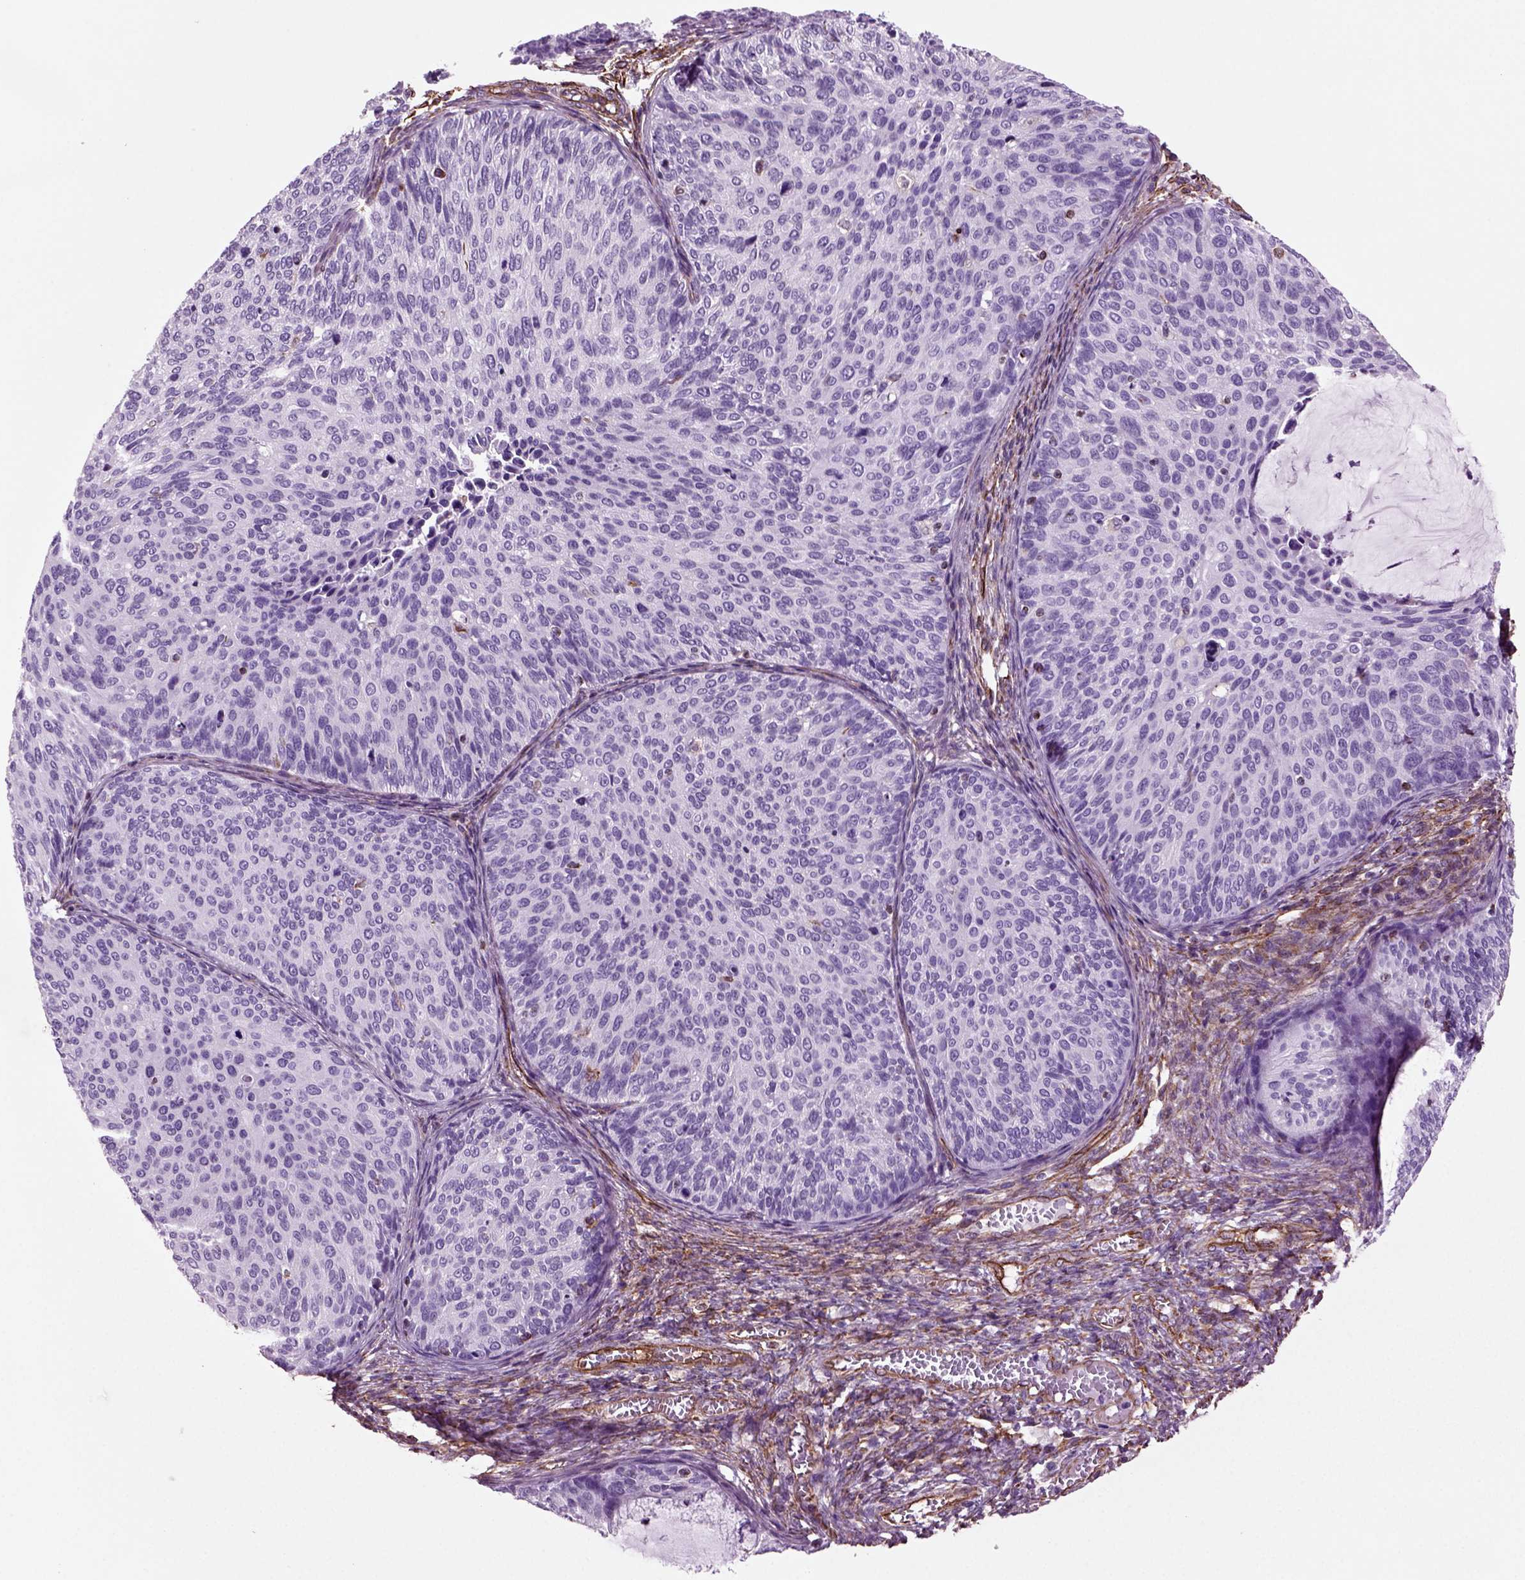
{"staining": {"intensity": "negative", "quantity": "none", "location": "none"}, "tissue": "cervical cancer", "cell_type": "Tumor cells", "image_type": "cancer", "snomed": [{"axis": "morphology", "description": "Squamous cell carcinoma, NOS"}, {"axis": "topography", "description": "Cervix"}], "caption": "Tumor cells show no significant protein positivity in cervical squamous cell carcinoma. (Brightfield microscopy of DAB immunohistochemistry at high magnification).", "gene": "ACER3", "patient": {"sex": "female", "age": 36}}